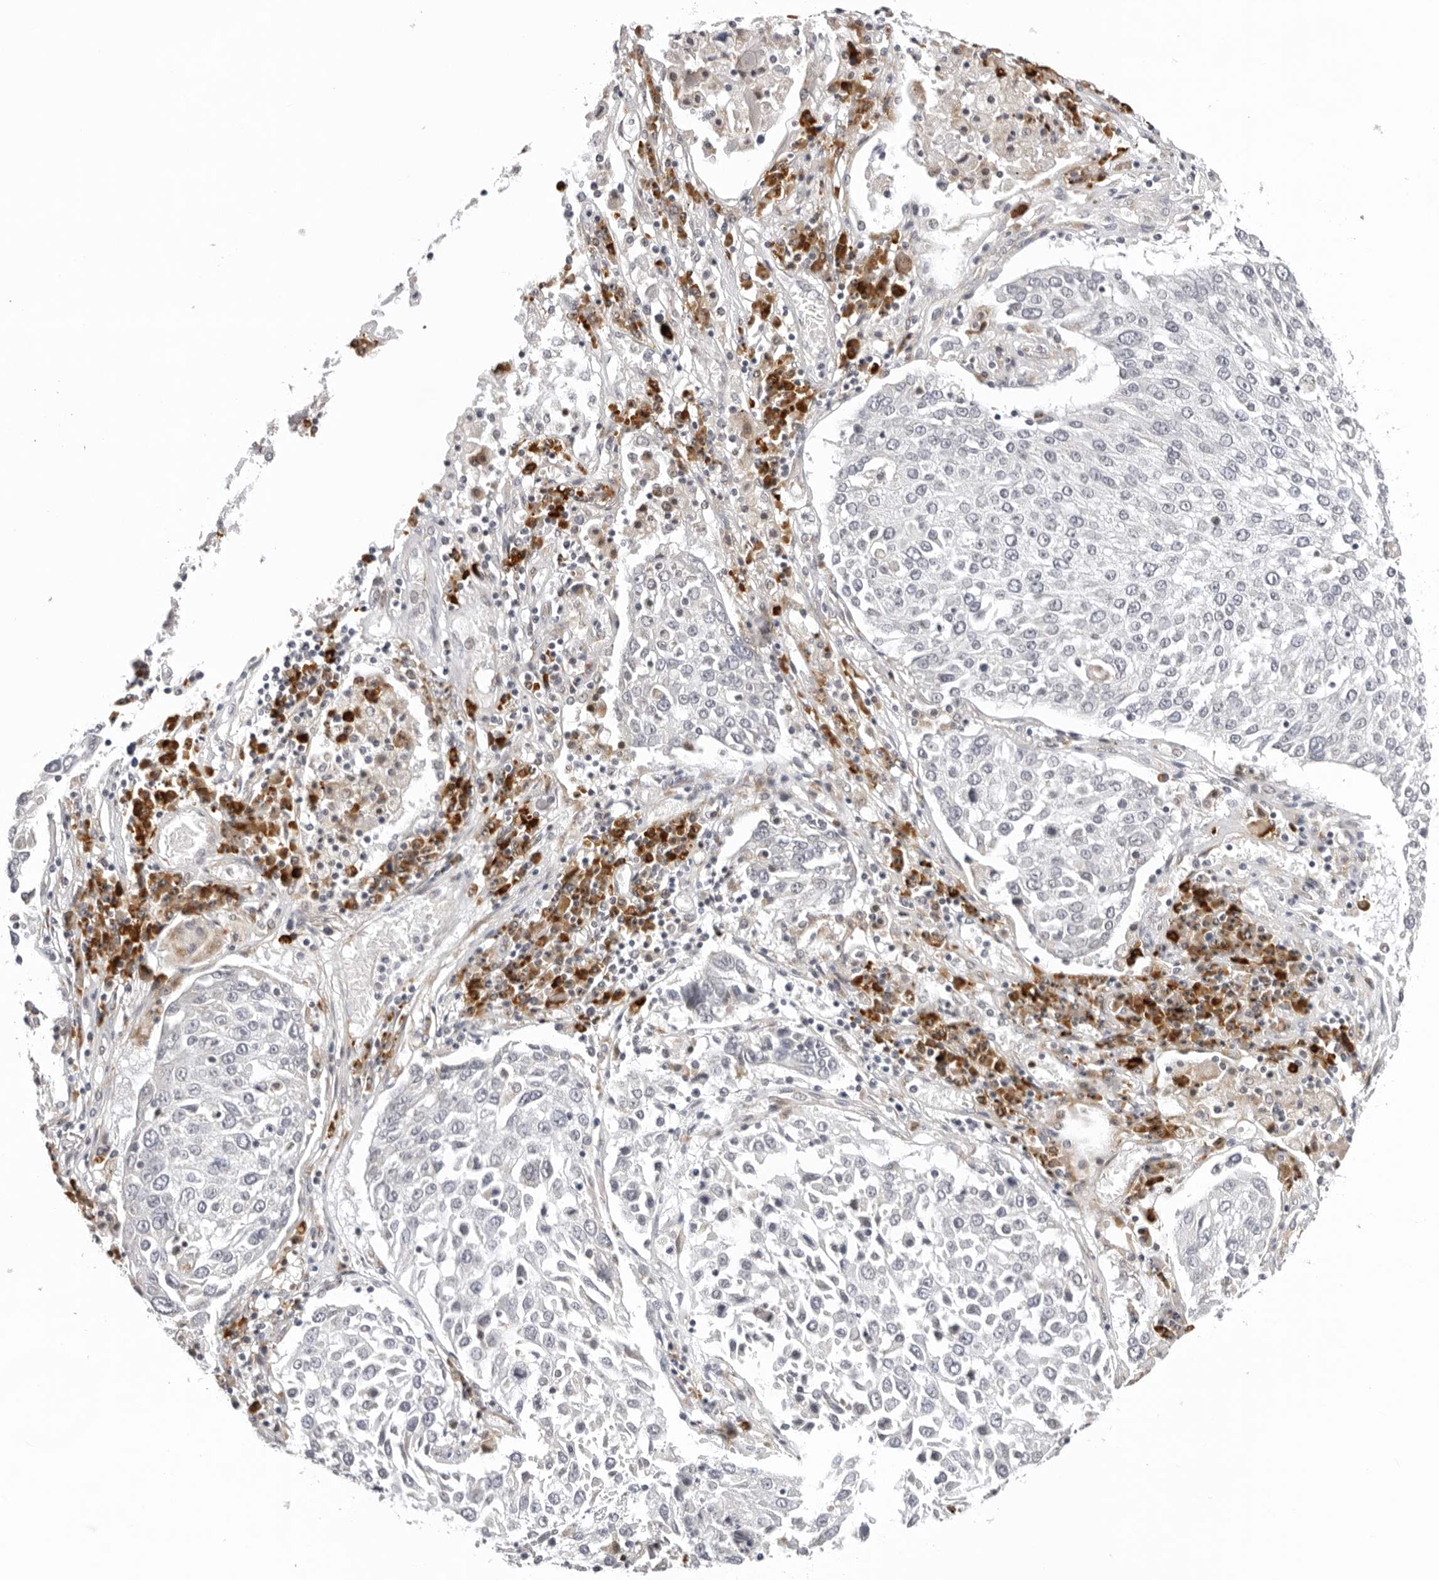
{"staining": {"intensity": "negative", "quantity": "none", "location": "none"}, "tissue": "lung cancer", "cell_type": "Tumor cells", "image_type": "cancer", "snomed": [{"axis": "morphology", "description": "Squamous cell carcinoma, NOS"}, {"axis": "topography", "description": "Lung"}], "caption": "High power microscopy image of an IHC image of lung cancer (squamous cell carcinoma), revealing no significant positivity in tumor cells.", "gene": "IL17RA", "patient": {"sex": "male", "age": 65}}